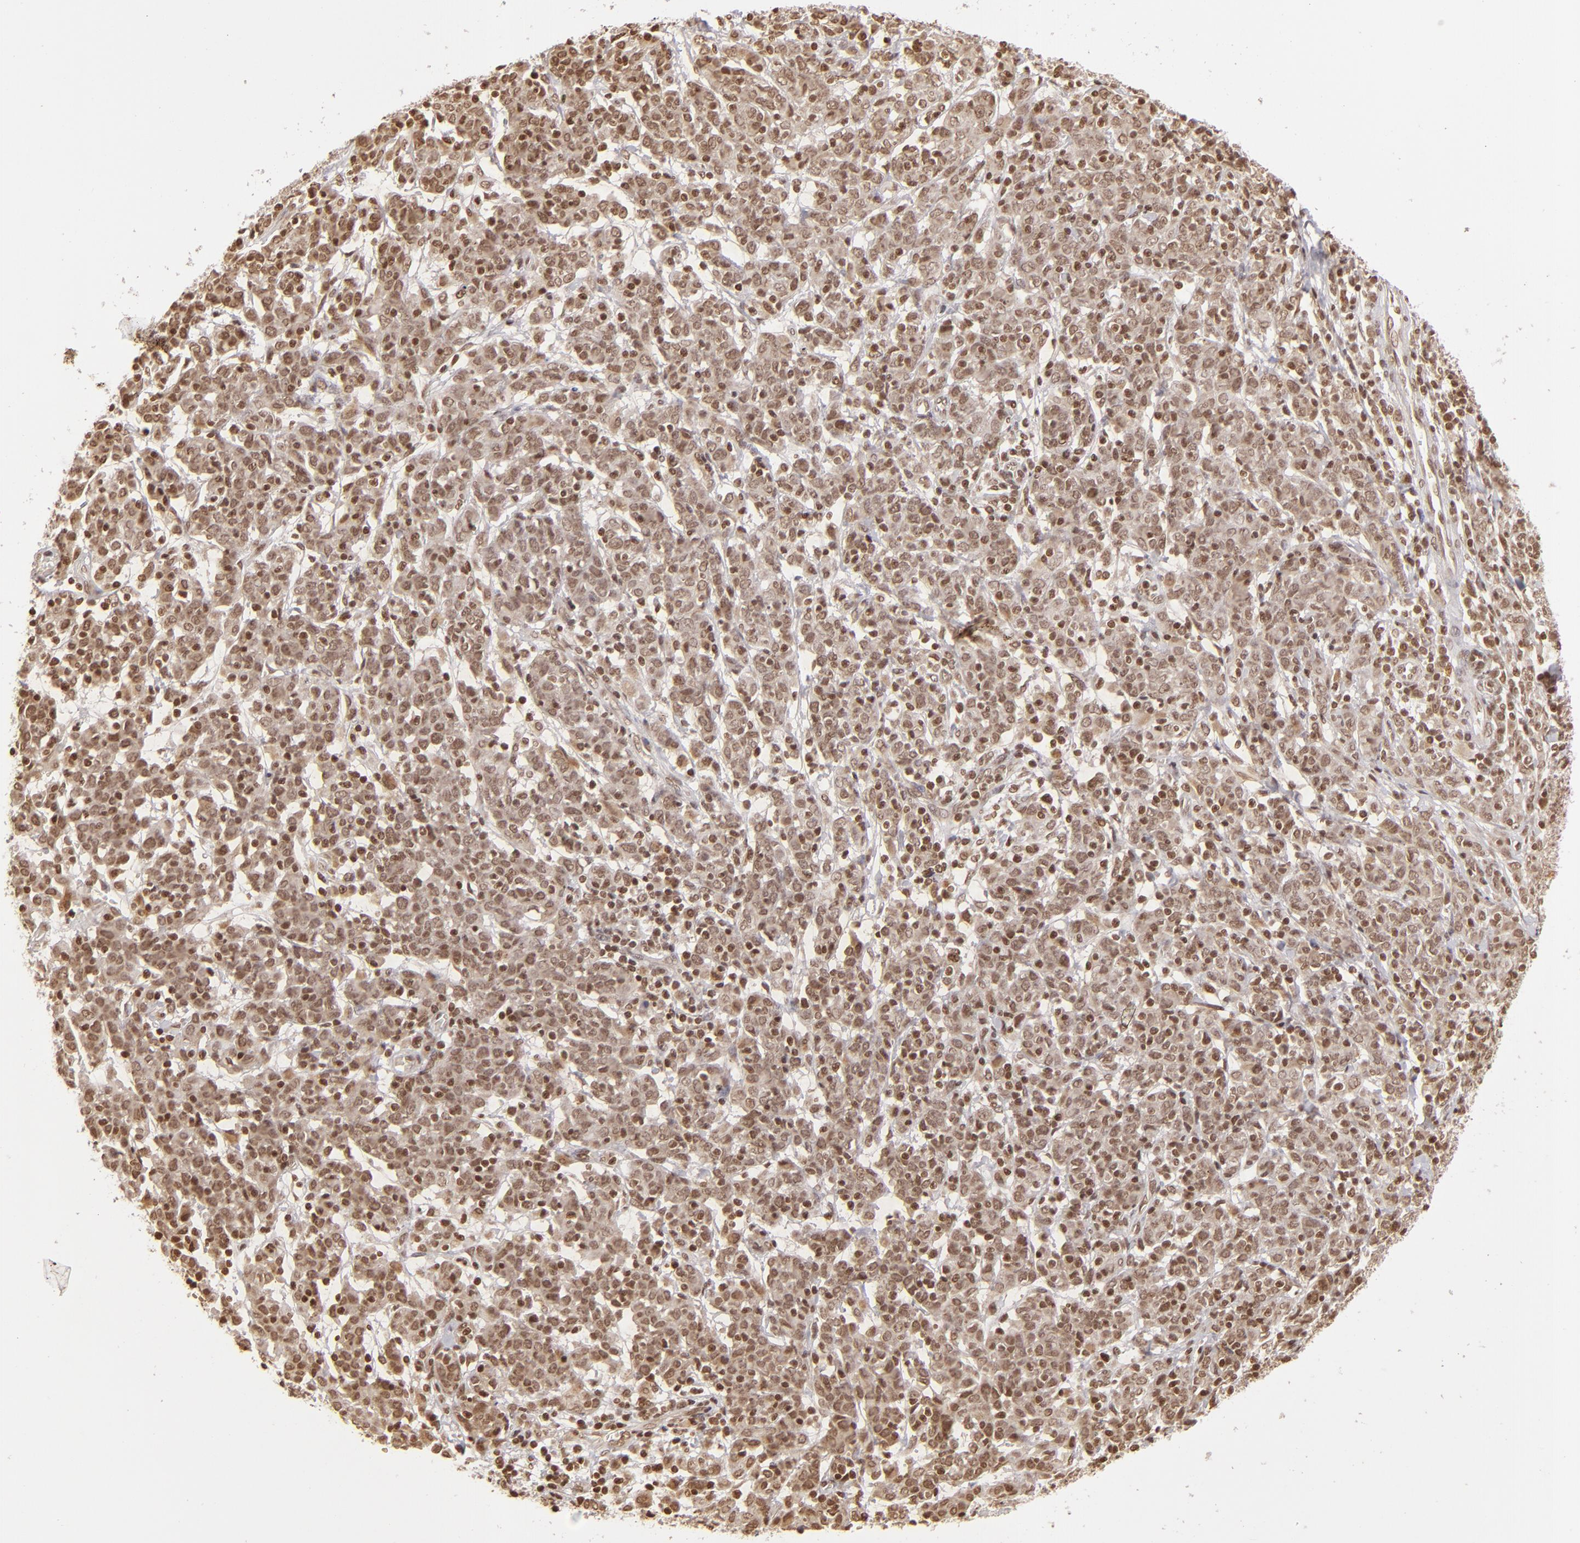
{"staining": {"intensity": "weak", "quantity": "25%-75%", "location": "nuclear"}, "tissue": "cervical cancer", "cell_type": "Tumor cells", "image_type": "cancer", "snomed": [{"axis": "morphology", "description": "Normal tissue, NOS"}, {"axis": "morphology", "description": "Squamous cell carcinoma, NOS"}, {"axis": "topography", "description": "Cervix"}], "caption": "Immunohistochemical staining of cervical cancer (squamous cell carcinoma) displays low levels of weak nuclear protein positivity in about 25%-75% of tumor cells.", "gene": "CUL3", "patient": {"sex": "female", "age": 67}}